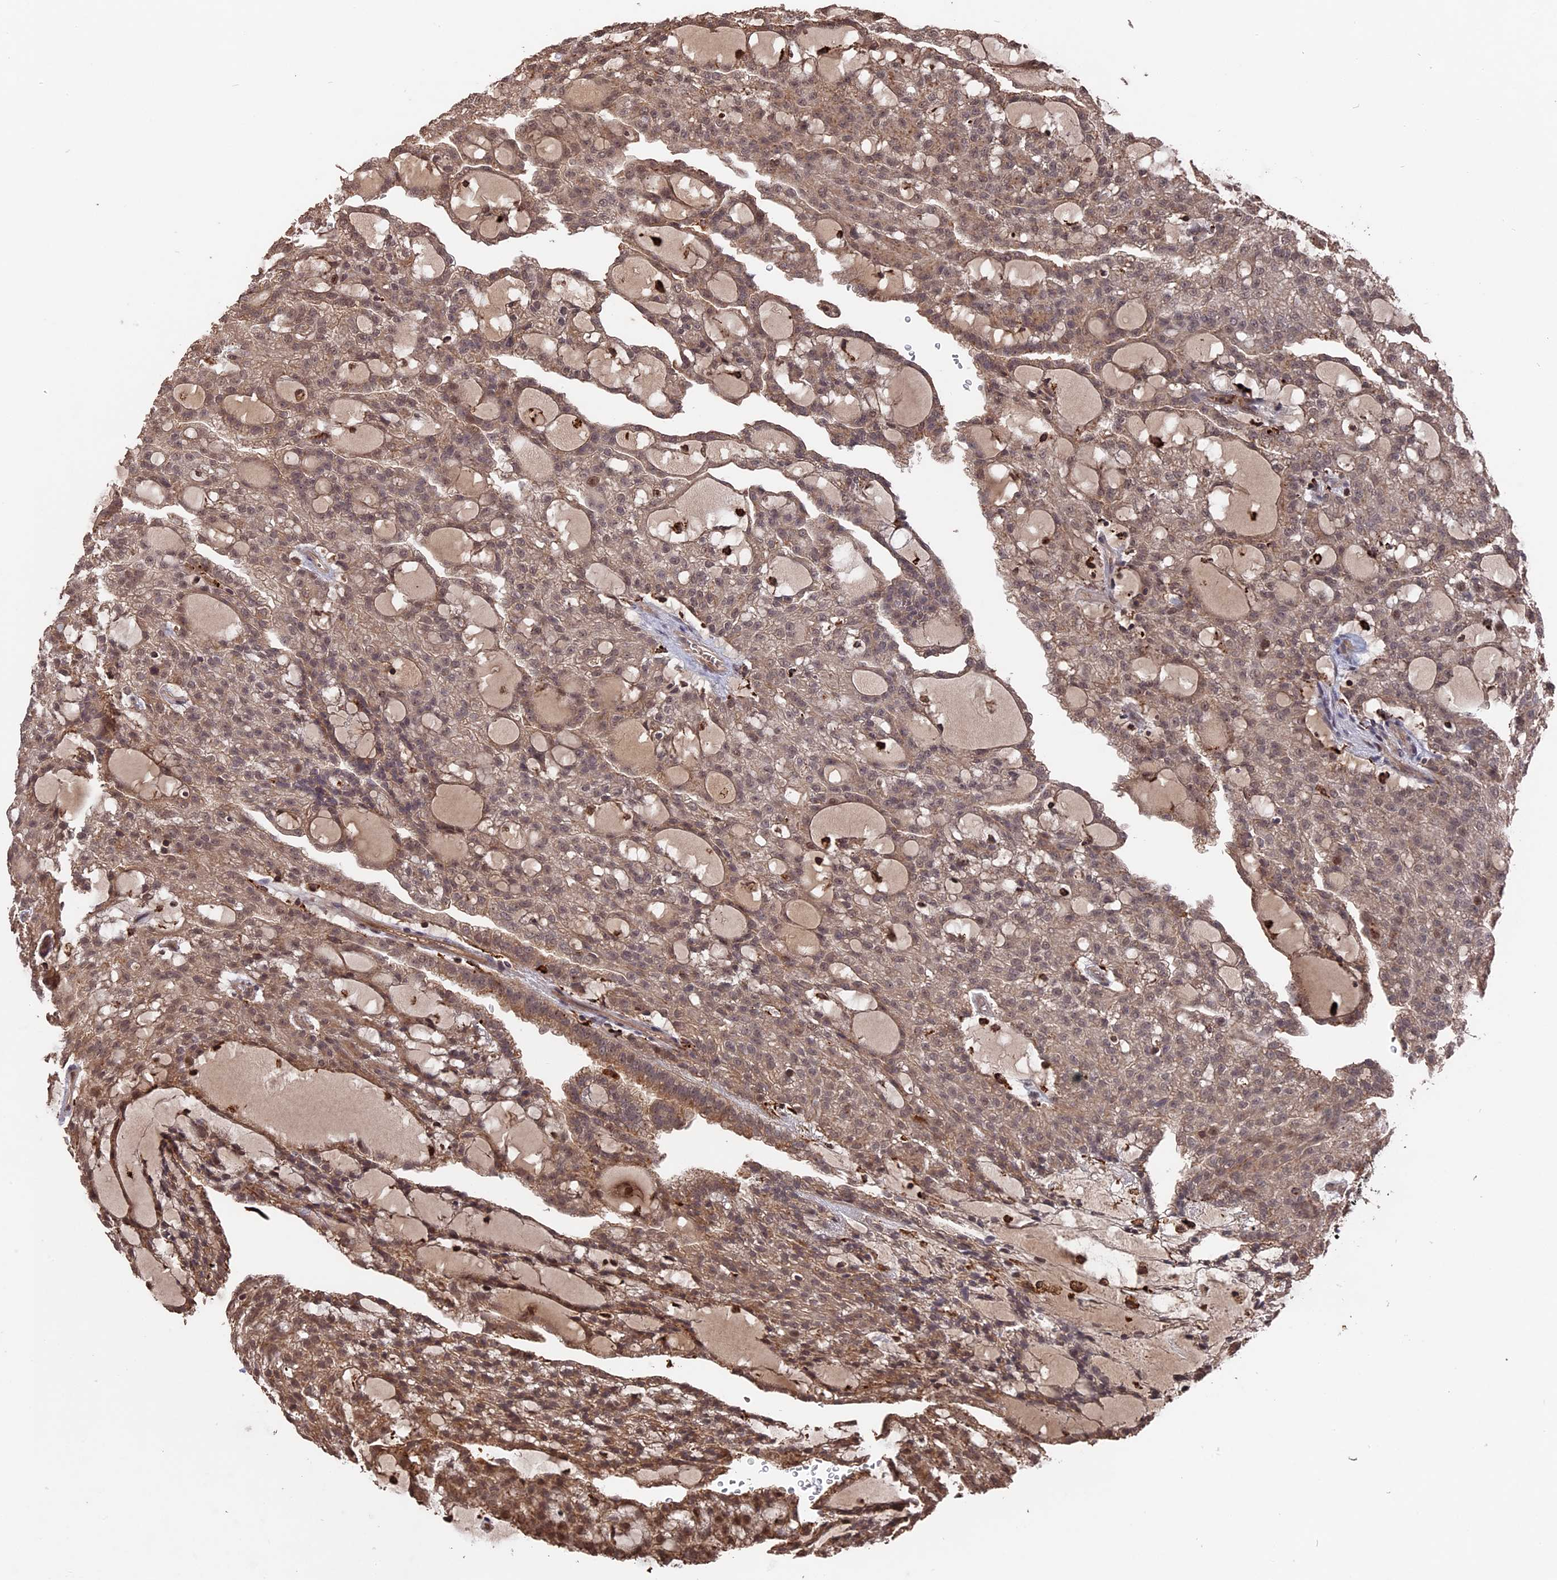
{"staining": {"intensity": "moderate", "quantity": ">75%", "location": "cytoplasmic/membranous,nuclear"}, "tissue": "renal cancer", "cell_type": "Tumor cells", "image_type": "cancer", "snomed": [{"axis": "morphology", "description": "Adenocarcinoma, NOS"}, {"axis": "topography", "description": "Kidney"}], "caption": "Human renal cancer stained with a brown dye exhibits moderate cytoplasmic/membranous and nuclear positive positivity in approximately >75% of tumor cells.", "gene": "TELO2", "patient": {"sex": "male", "age": 63}}